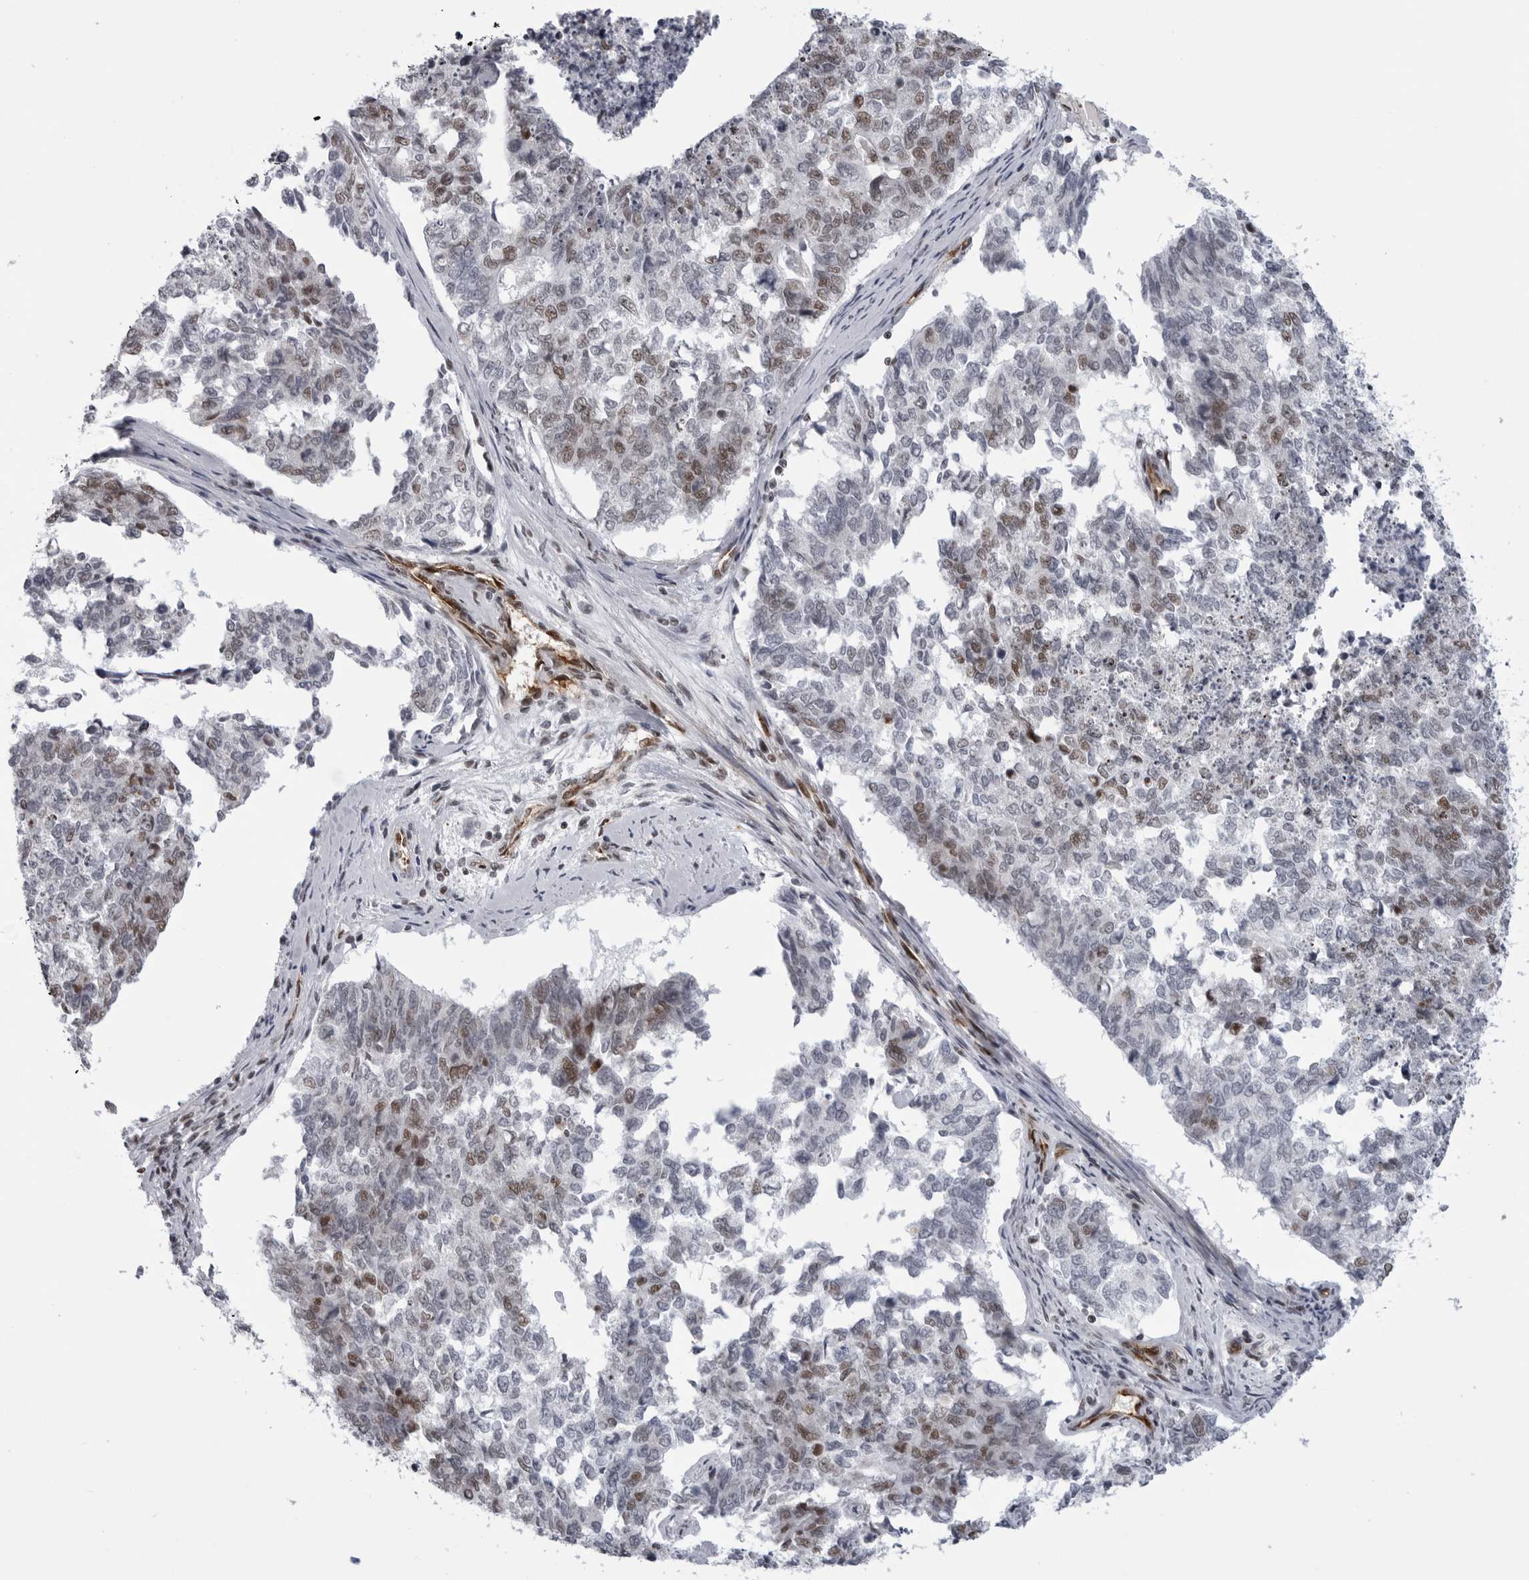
{"staining": {"intensity": "moderate", "quantity": "<25%", "location": "nuclear"}, "tissue": "cervical cancer", "cell_type": "Tumor cells", "image_type": "cancer", "snomed": [{"axis": "morphology", "description": "Squamous cell carcinoma, NOS"}, {"axis": "topography", "description": "Cervix"}], "caption": "Protein staining of cervical cancer (squamous cell carcinoma) tissue displays moderate nuclear expression in approximately <25% of tumor cells.", "gene": "RNF26", "patient": {"sex": "female", "age": 63}}